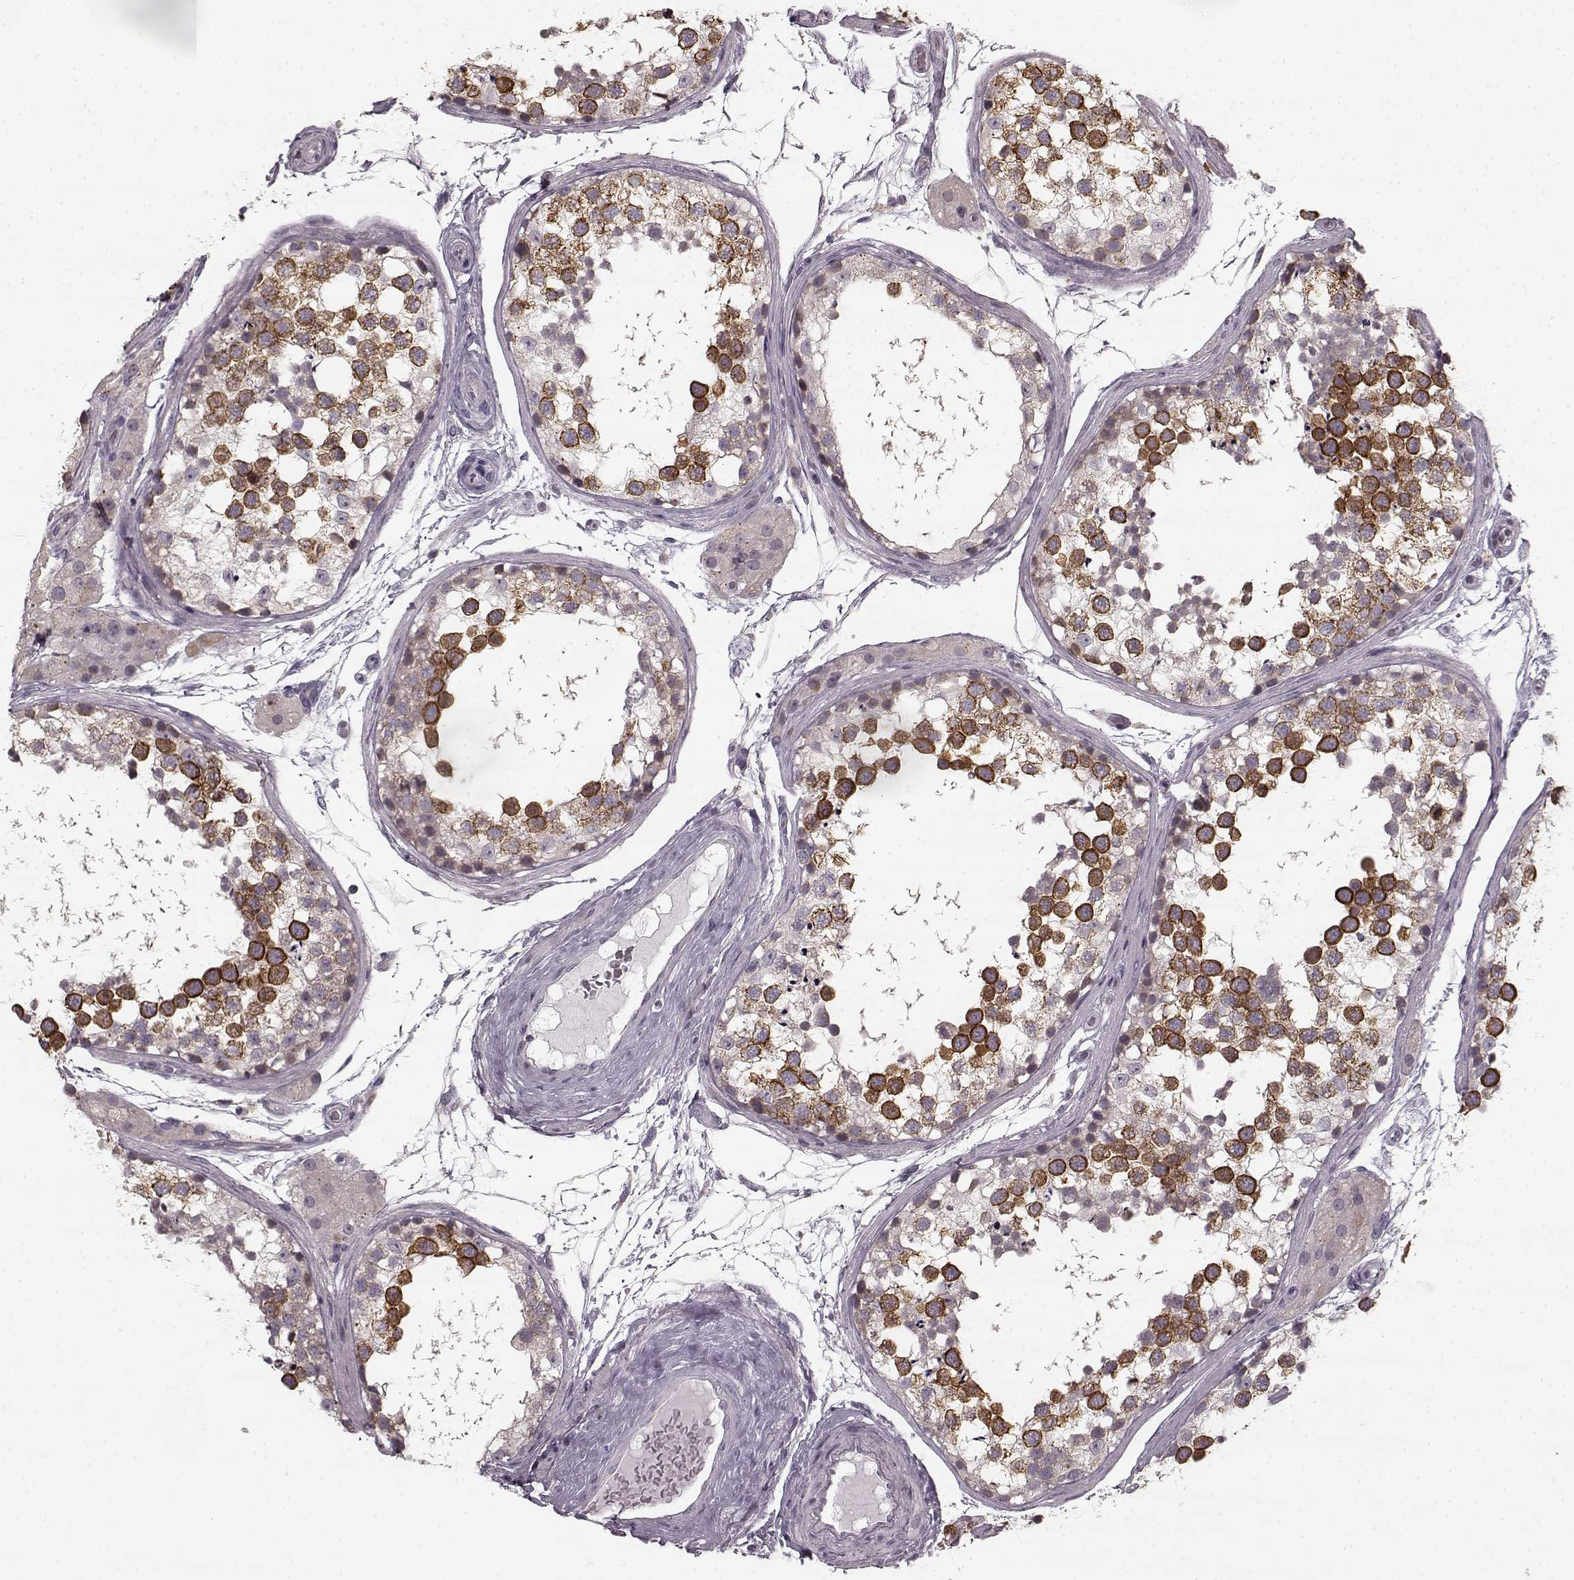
{"staining": {"intensity": "strong", "quantity": "25%-75%", "location": "cytoplasmic/membranous"}, "tissue": "testis", "cell_type": "Cells in seminiferous ducts", "image_type": "normal", "snomed": [{"axis": "morphology", "description": "Normal tissue, NOS"}, {"axis": "morphology", "description": "Seminoma, NOS"}, {"axis": "topography", "description": "Testis"}], "caption": "Strong cytoplasmic/membranous staining for a protein is identified in approximately 25%-75% of cells in seminiferous ducts of benign testis using immunohistochemistry (IHC).", "gene": "HMMR", "patient": {"sex": "male", "age": 65}}